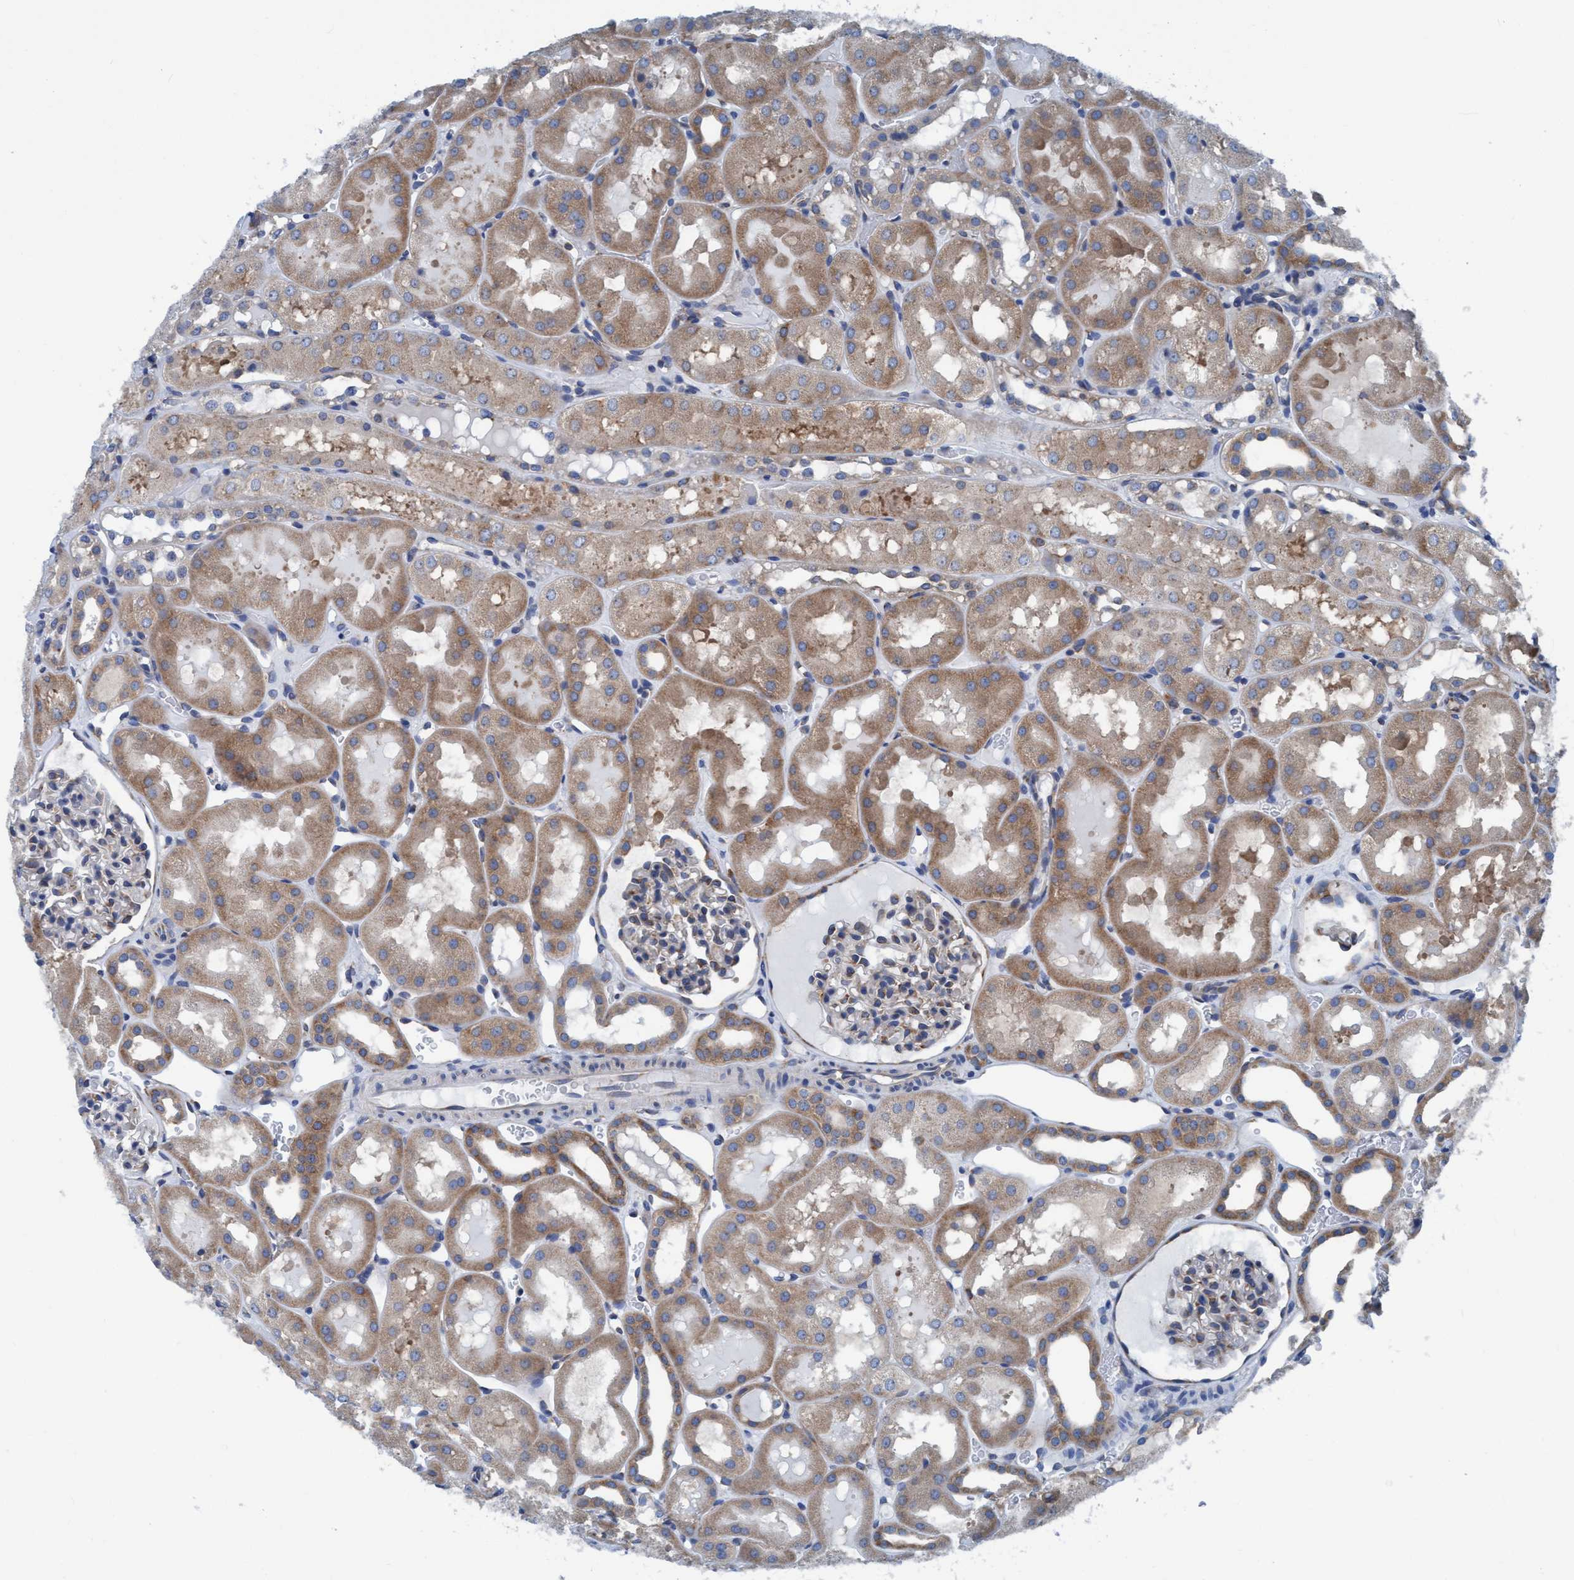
{"staining": {"intensity": "weak", "quantity": "<25%", "location": "cytoplasmic/membranous"}, "tissue": "kidney", "cell_type": "Cells in glomeruli", "image_type": "normal", "snomed": [{"axis": "morphology", "description": "Normal tissue, NOS"}, {"axis": "topography", "description": "Kidney"}, {"axis": "topography", "description": "Urinary bladder"}], "caption": "This micrograph is of normal kidney stained with immunohistochemistry (IHC) to label a protein in brown with the nuclei are counter-stained blue. There is no expression in cells in glomeruli.", "gene": "NMT1", "patient": {"sex": "male", "age": 16}}